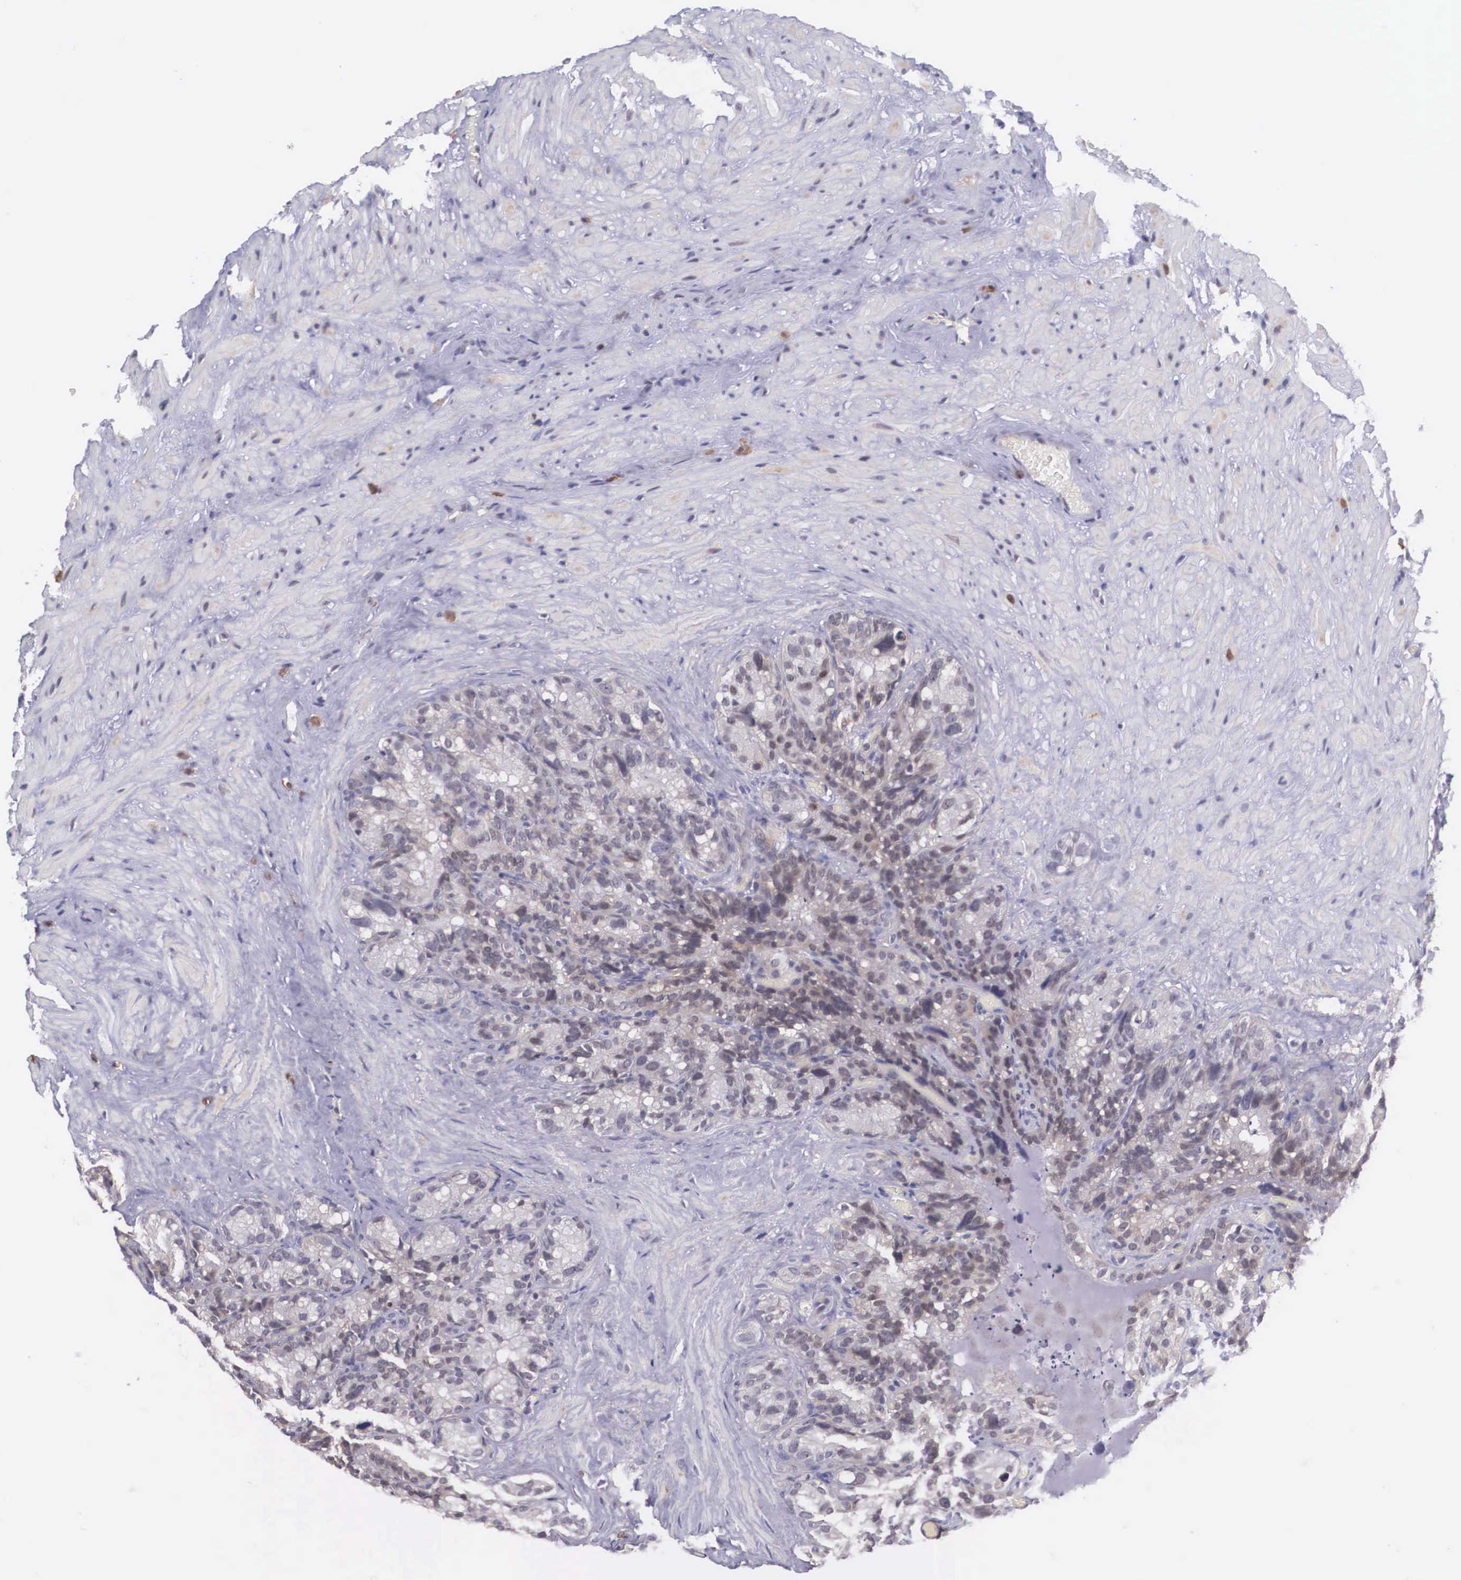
{"staining": {"intensity": "weak", "quantity": "25%-75%", "location": "cytoplasmic/membranous,nuclear"}, "tissue": "seminal vesicle", "cell_type": "Glandular cells", "image_type": "normal", "snomed": [{"axis": "morphology", "description": "Normal tissue, NOS"}, {"axis": "topography", "description": "Seminal veicle"}], "caption": "Immunohistochemical staining of unremarkable seminal vesicle exhibits 25%-75% levels of weak cytoplasmic/membranous,nuclear protein staining in approximately 25%-75% of glandular cells.", "gene": "NINL", "patient": {"sex": "male", "age": 63}}